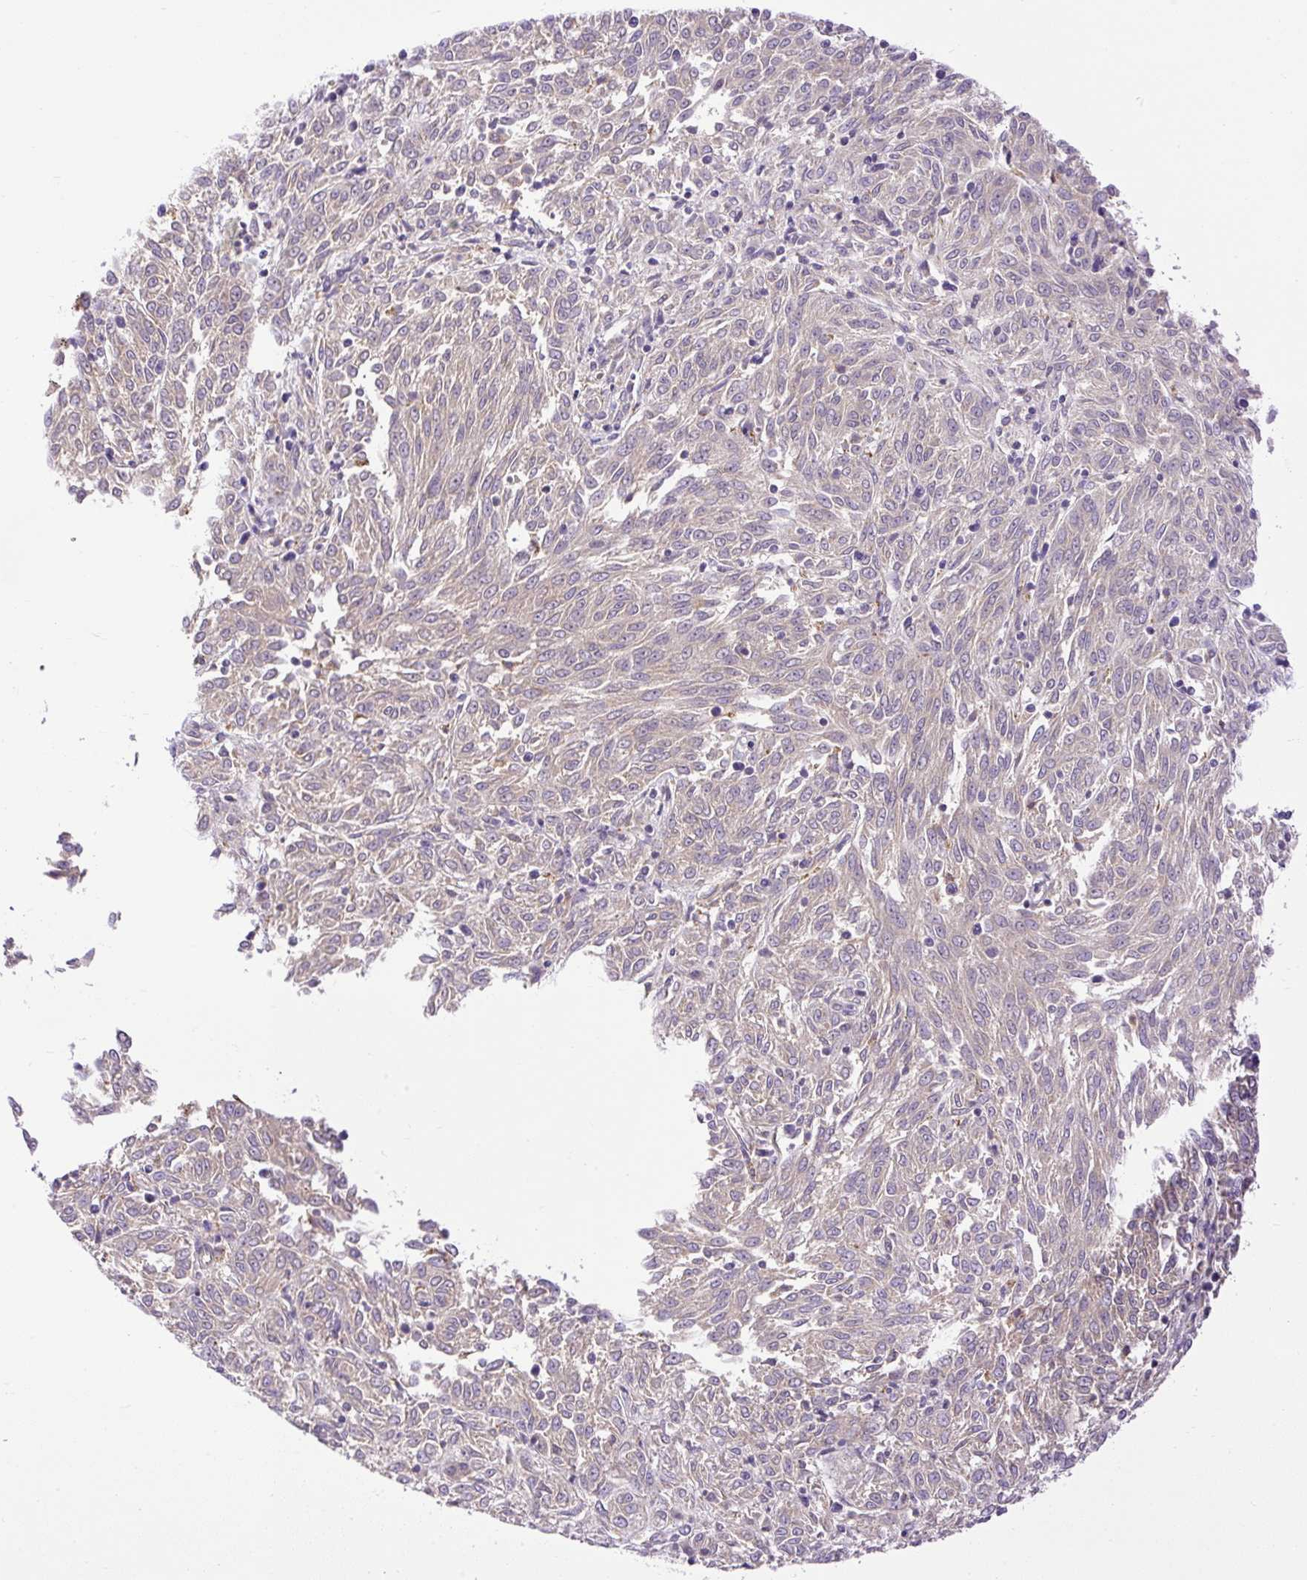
{"staining": {"intensity": "negative", "quantity": "none", "location": "none"}, "tissue": "melanoma", "cell_type": "Tumor cells", "image_type": "cancer", "snomed": [{"axis": "morphology", "description": "Malignant melanoma, NOS"}, {"axis": "topography", "description": "Skin"}], "caption": "Immunohistochemical staining of malignant melanoma demonstrates no significant positivity in tumor cells.", "gene": "HEXB", "patient": {"sex": "female", "age": 72}}